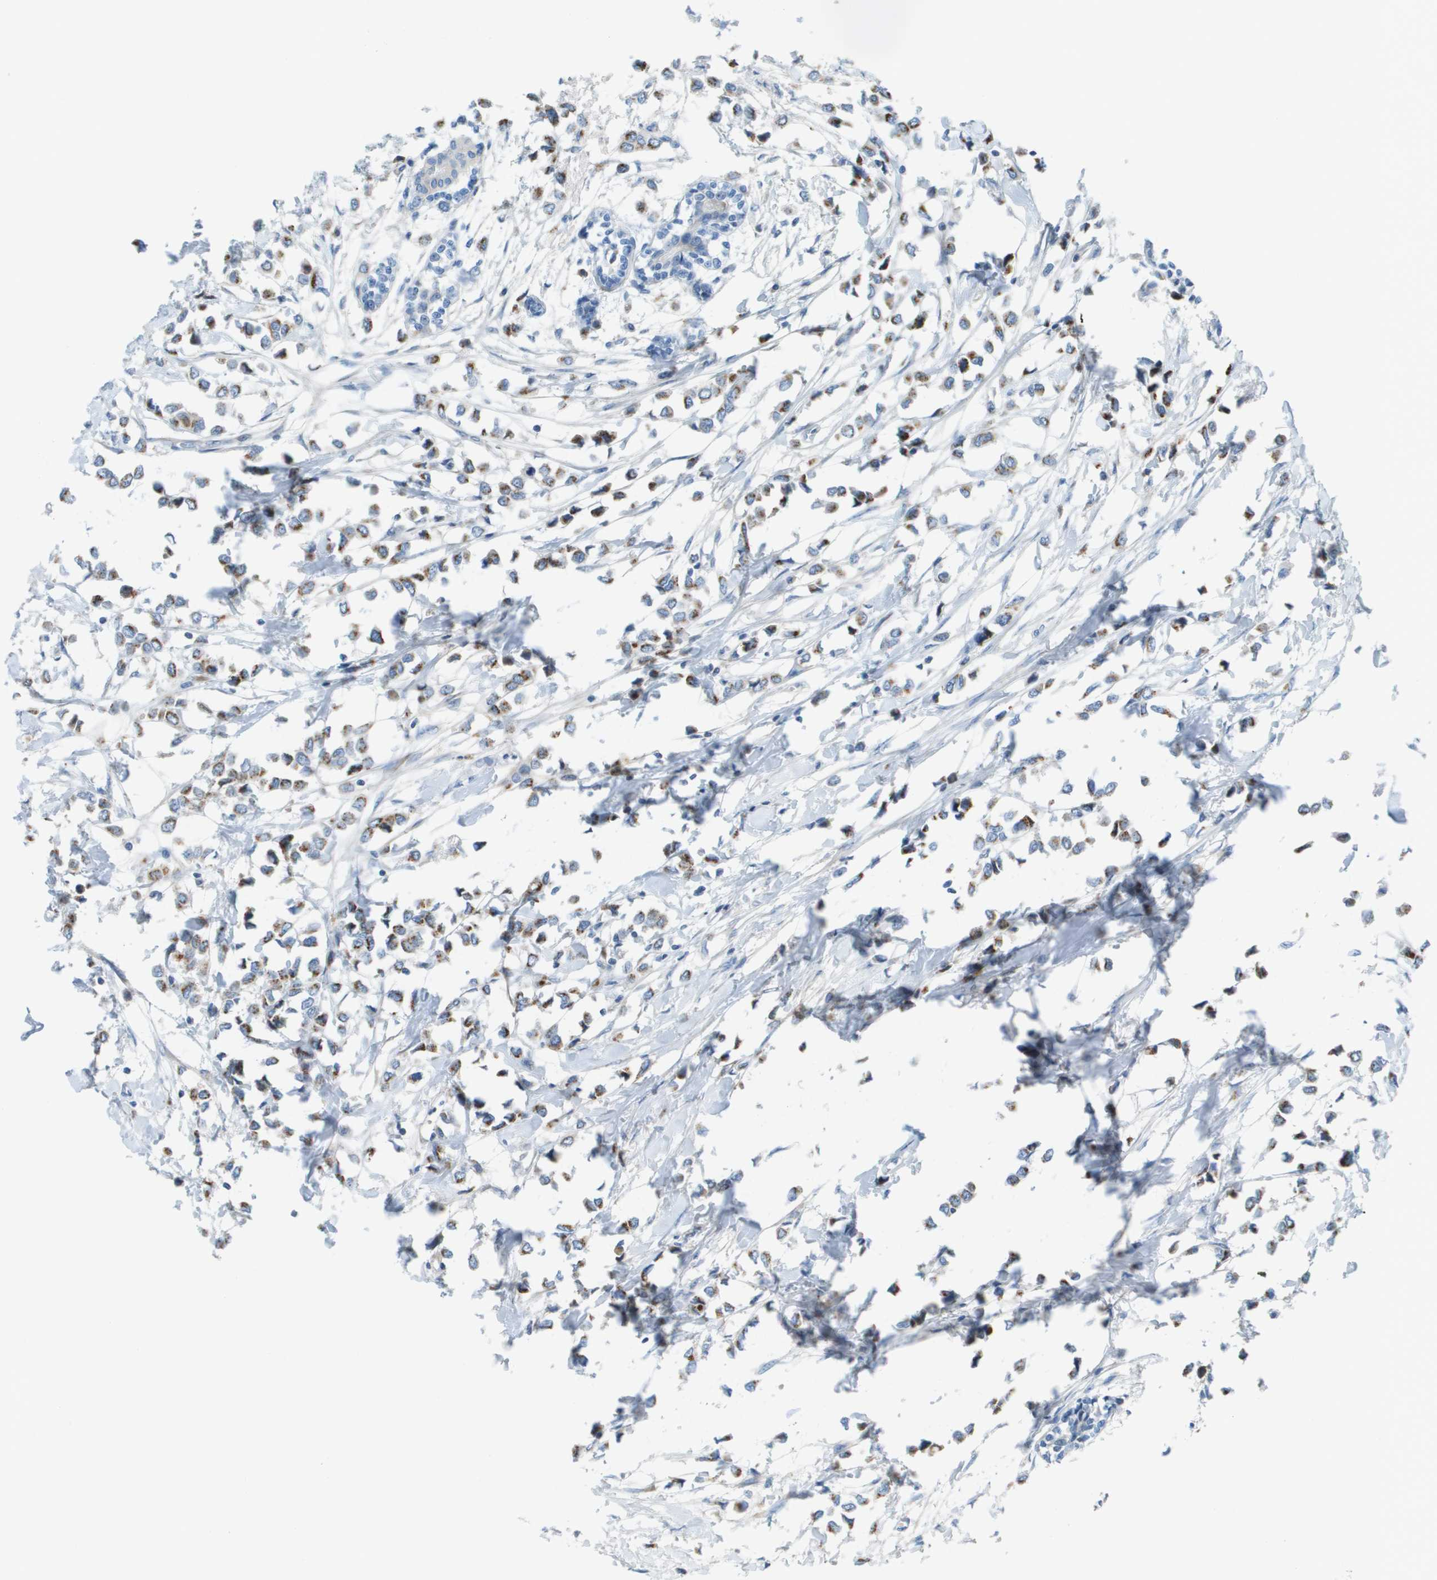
{"staining": {"intensity": "moderate", "quantity": ">75%", "location": "cytoplasmic/membranous"}, "tissue": "breast cancer", "cell_type": "Tumor cells", "image_type": "cancer", "snomed": [{"axis": "morphology", "description": "Lobular carcinoma"}, {"axis": "topography", "description": "Breast"}], "caption": "Protein expression analysis of breast cancer reveals moderate cytoplasmic/membranous staining in approximately >75% of tumor cells. The protein of interest is shown in brown color, while the nuclei are stained blue.", "gene": "GALNT6", "patient": {"sex": "female", "age": 51}}